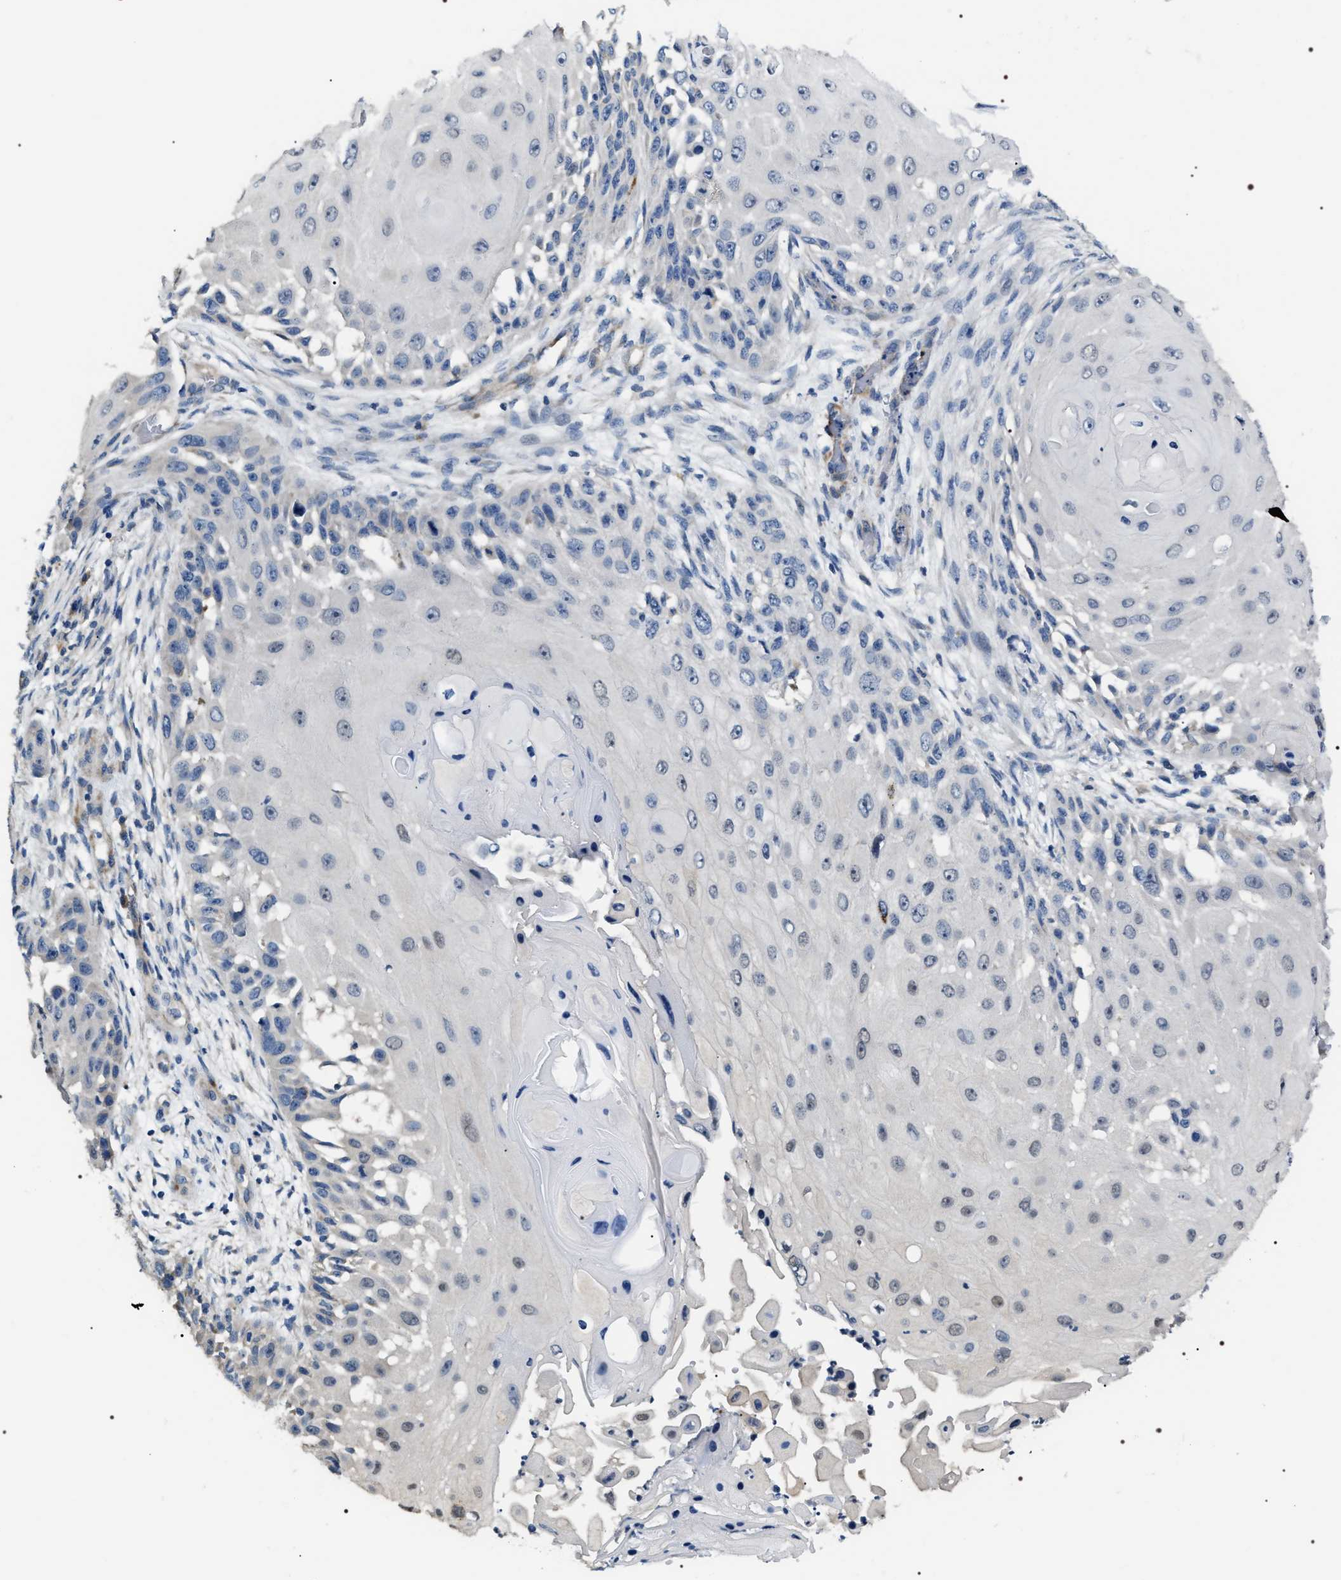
{"staining": {"intensity": "negative", "quantity": "none", "location": "none"}, "tissue": "skin cancer", "cell_type": "Tumor cells", "image_type": "cancer", "snomed": [{"axis": "morphology", "description": "Squamous cell carcinoma, NOS"}, {"axis": "topography", "description": "Skin"}], "caption": "An image of human skin cancer (squamous cell carcinoma) is negative for staining in tumor cells.", "gene": "PKD1L1", "patient": {"sex": "female", "age": 44}}